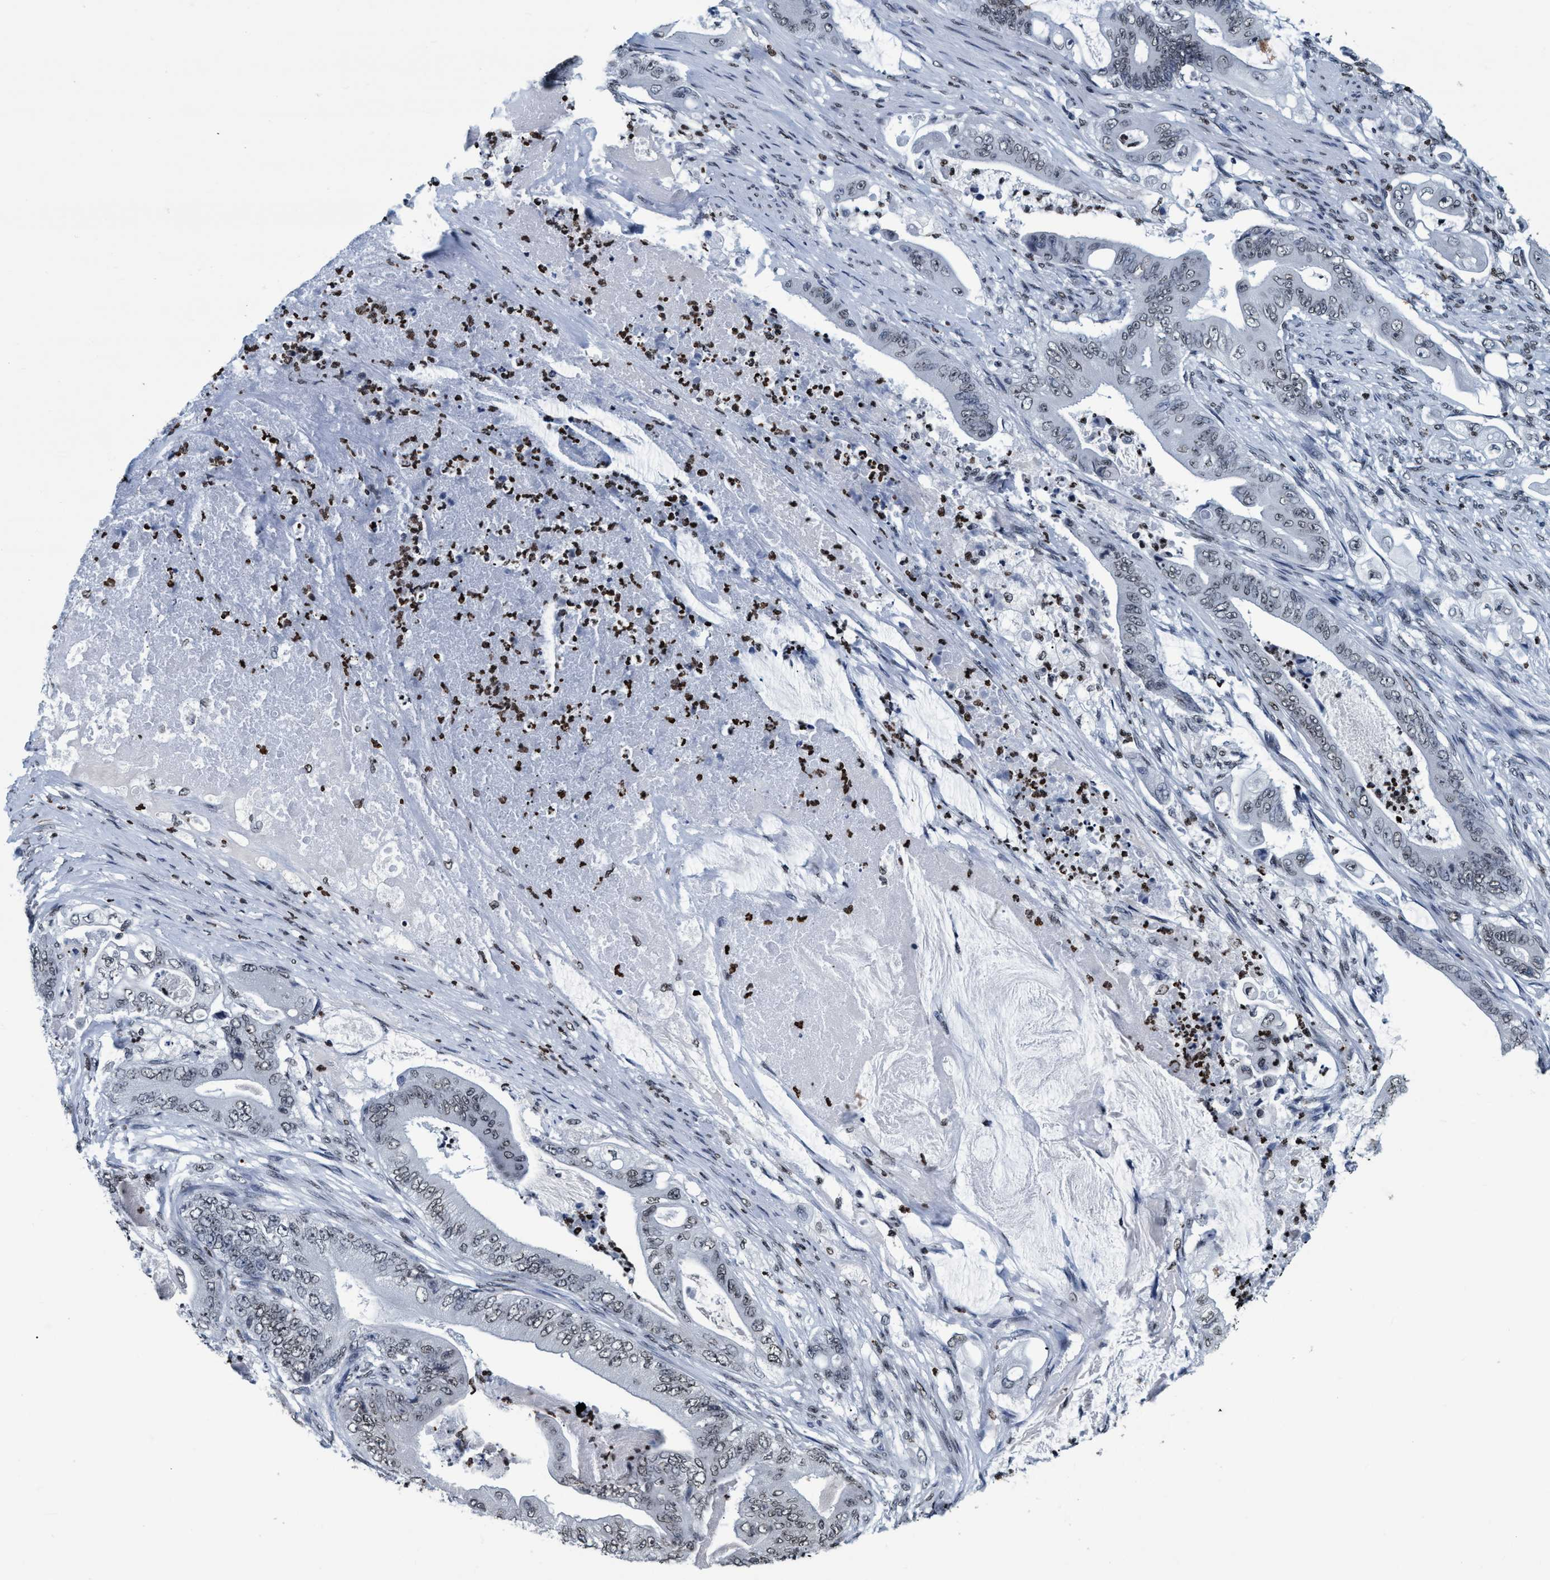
{"staining": {"intensity": "negative", "quantity": "none", "location": "none"}, "tissue": "stomach cancer", "cell_type": "Tumor cells", "image_type": "cancer", "snomed": [{"axis": "morphology", "description": "Adenocarcinoma, NOS"}, {"axis": "topography", "description": "Stomach"}], "caption": "This is an immunohistochemistry histopathology image of human stomach cancer. There is no expression in tumor cells.", "gene": "CCNE2", "patient": {"sex": "female", "age": 73}}